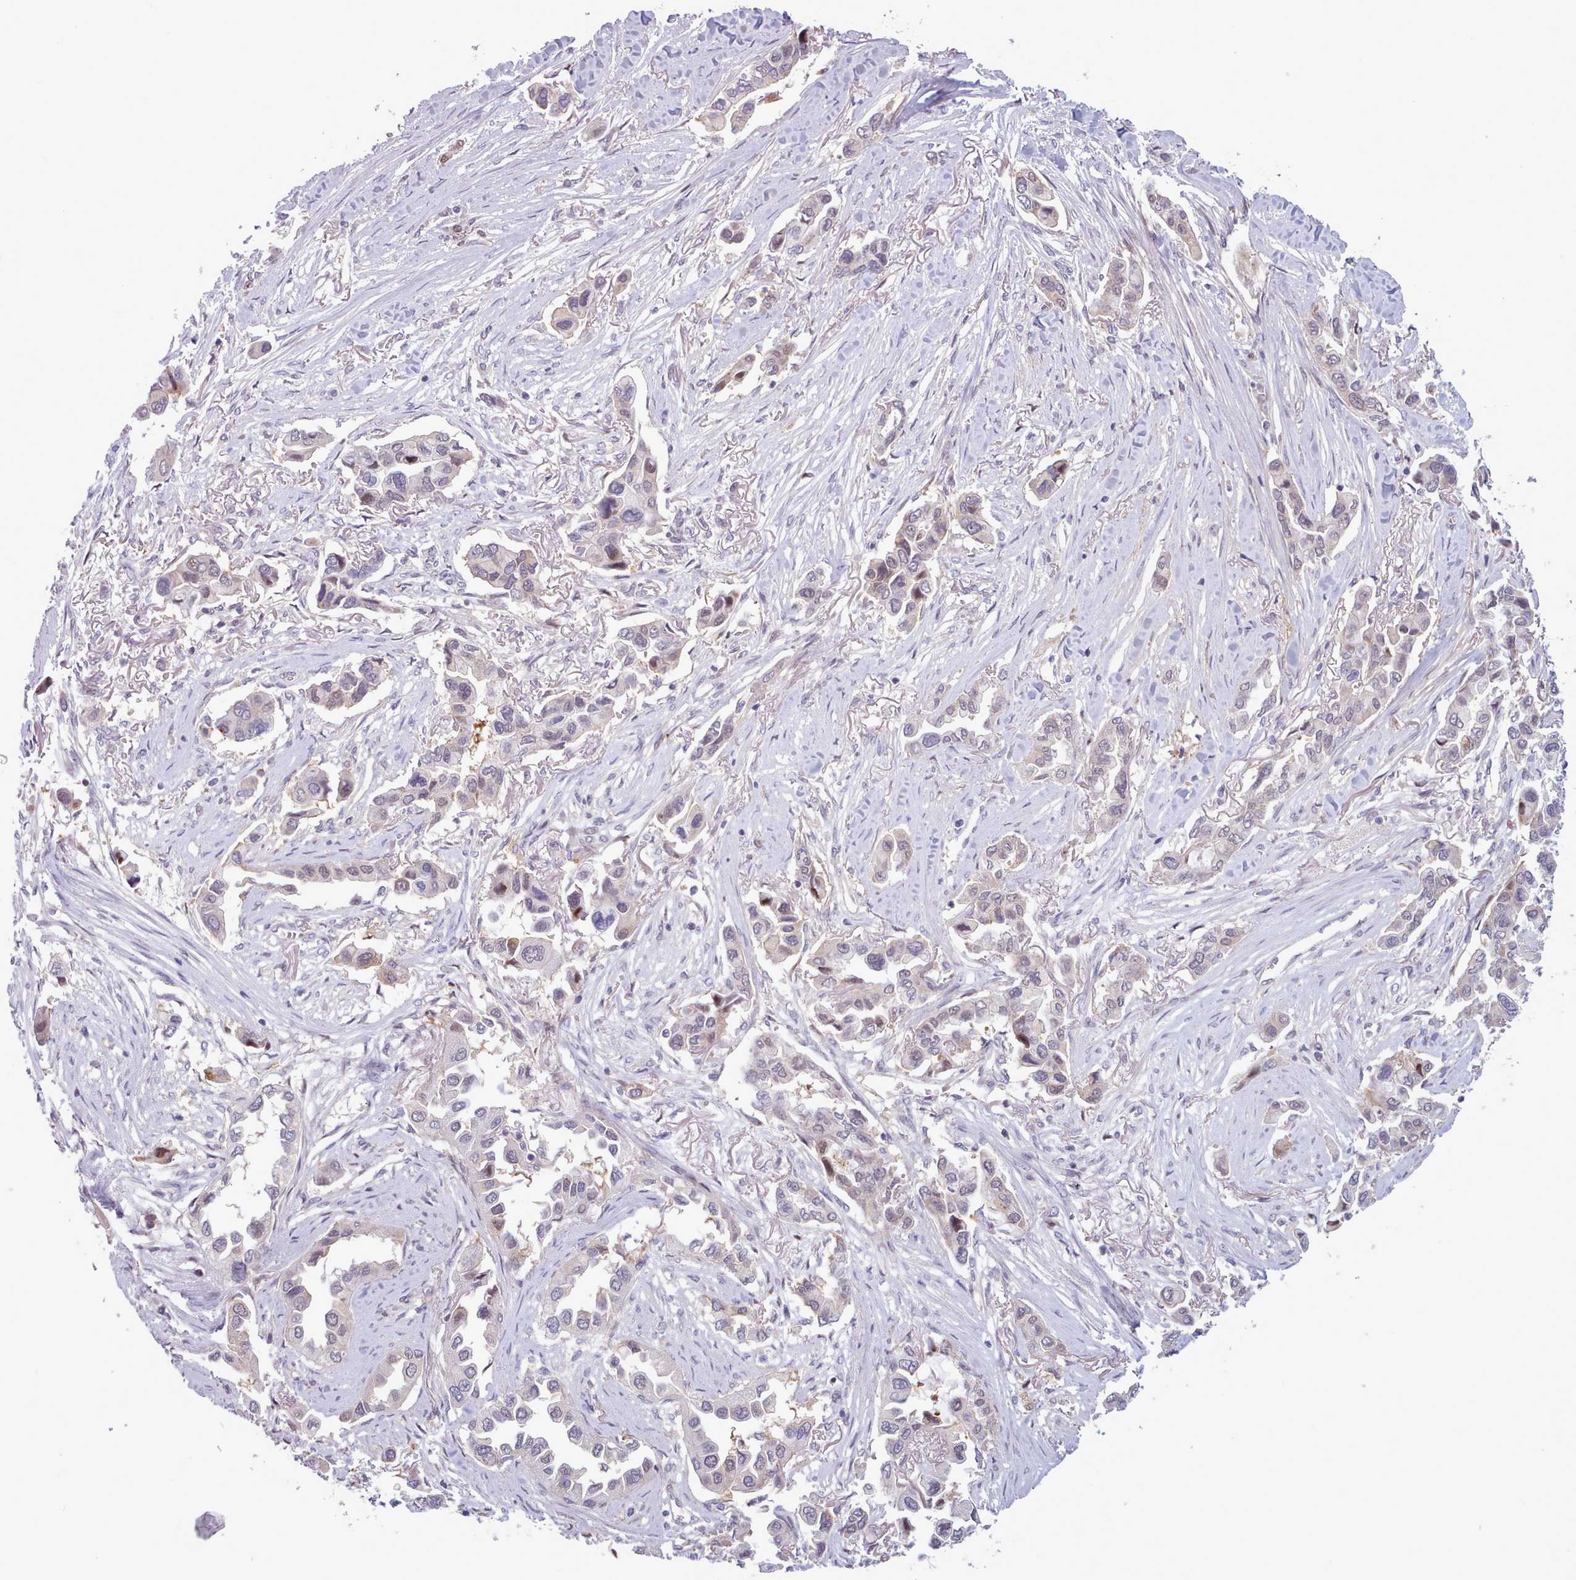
{"staining": {"intensity": "weak", "quantity": "<25%", "location": "nuclear"}, "tissue": "lung cancer", "cell_type": "Tumor cells", "image_type": "cancer", "snomed": [{"axis": "morphology", "description": "Adenocarcinoma, NOS"}, {"axis": "topography", "description": "Lung"}], "caption": "DAB immunohistochemical staining of human adenocarcinoma (lung) exhibits no significant staining in tumor cells.", "gene": "KBTBD7", "patient": {"sex": "female", "age": 76}}